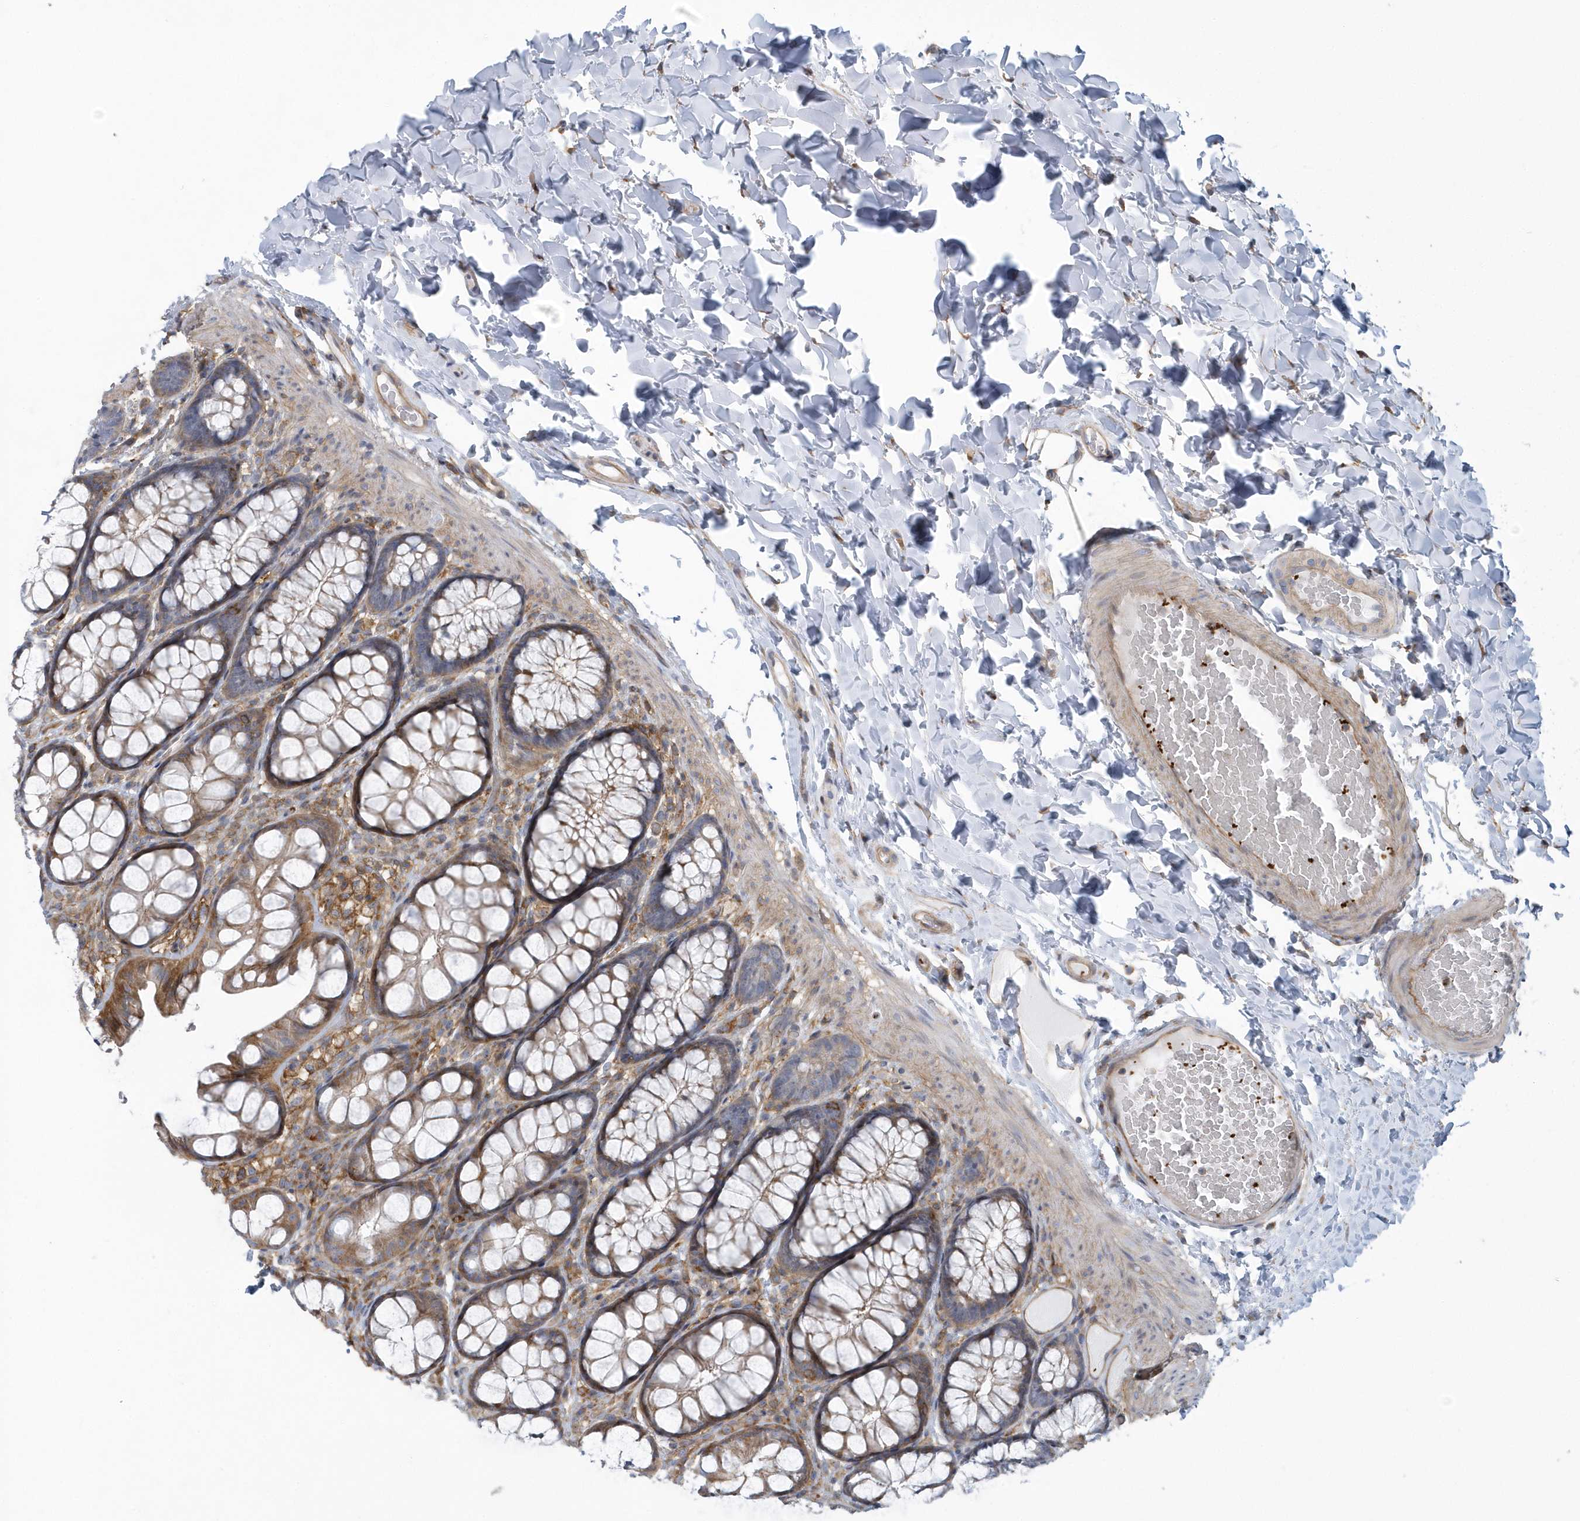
{"staining": {"intensity": "moderate", "quantity": "25%-75%", "location": "cytoplasmic/membranous"}, "tissue": "colon", "cell_type": "Endothelial cells", "image_type": "normal", "snomed": [{"axis": "morphology", "description": "Normal tissue, NOS"}, {"axis": "topography", "description": "Colon"}], "caption": "This micrograph demonstrates immunohistochemistry staining of normal human colon, with medium moderate cytoplasmic/membranous staining in about 25%-75% of endothelial cells.", "gene": "ARAP2", "patient": {"sex": "male", "age": 47}}